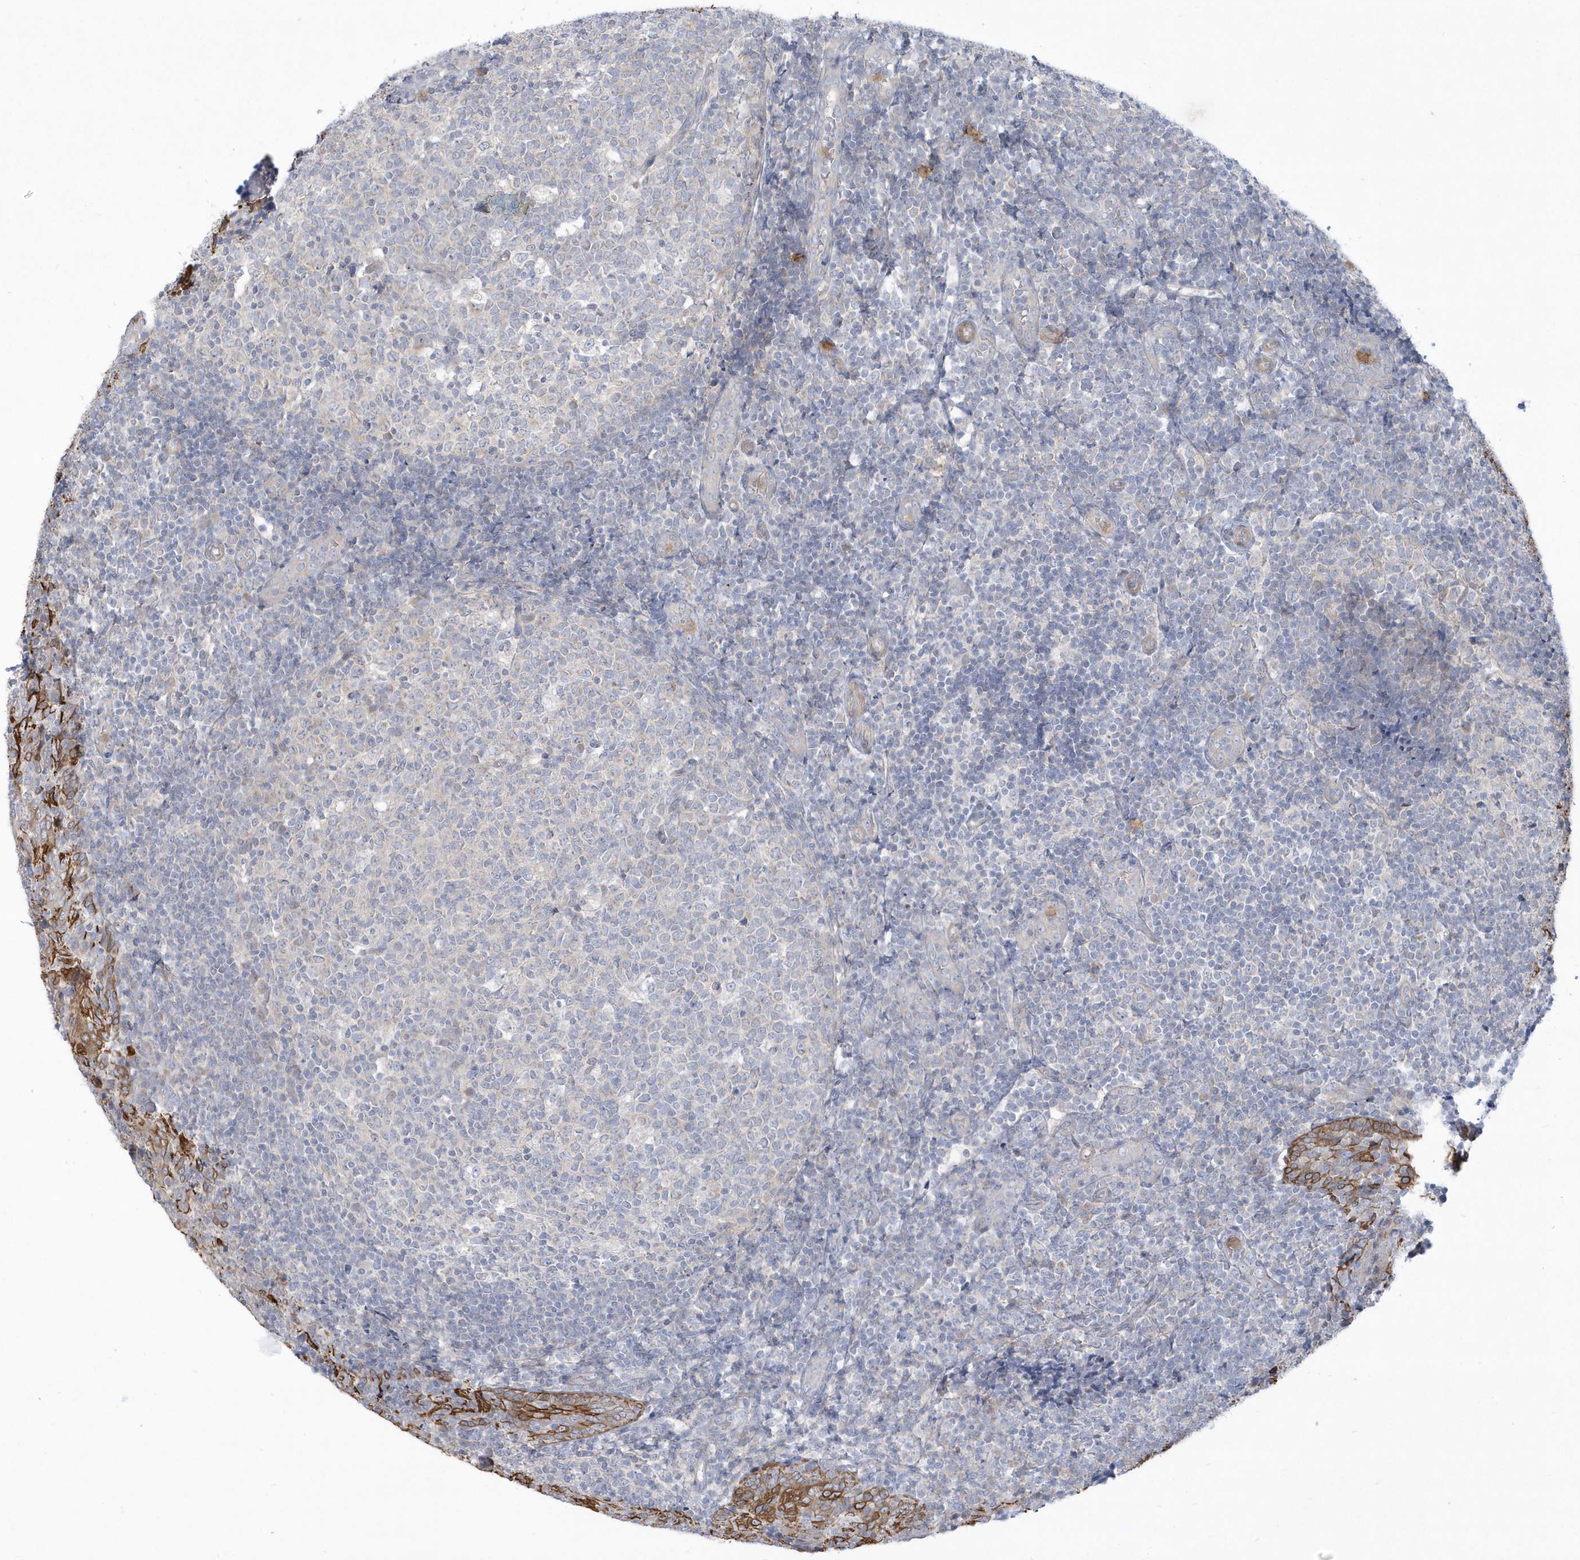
{"staining": {"intensity": "negative", "quantity": "none", "location": "none"}, "tissue": "tonsil", "cell_type": "Germinal center cells", "image_type": "normal", "snomed": [{"axis": "morphology", "description": "Normal tissue, NOS"}, {"axis": "topography", "description": "Tonsil"}], "caption": "The immunohistochemistry histopathology image has no significant expression in germinal center cells of tonsil. (Stains: DAB immunohistochemistry (IHC) with hematoxylin counter stain, Microscopy: brightfield microscopy at high magnification).", "gene": "LARS1", "patient": {"sex": "female", "age": 19}}